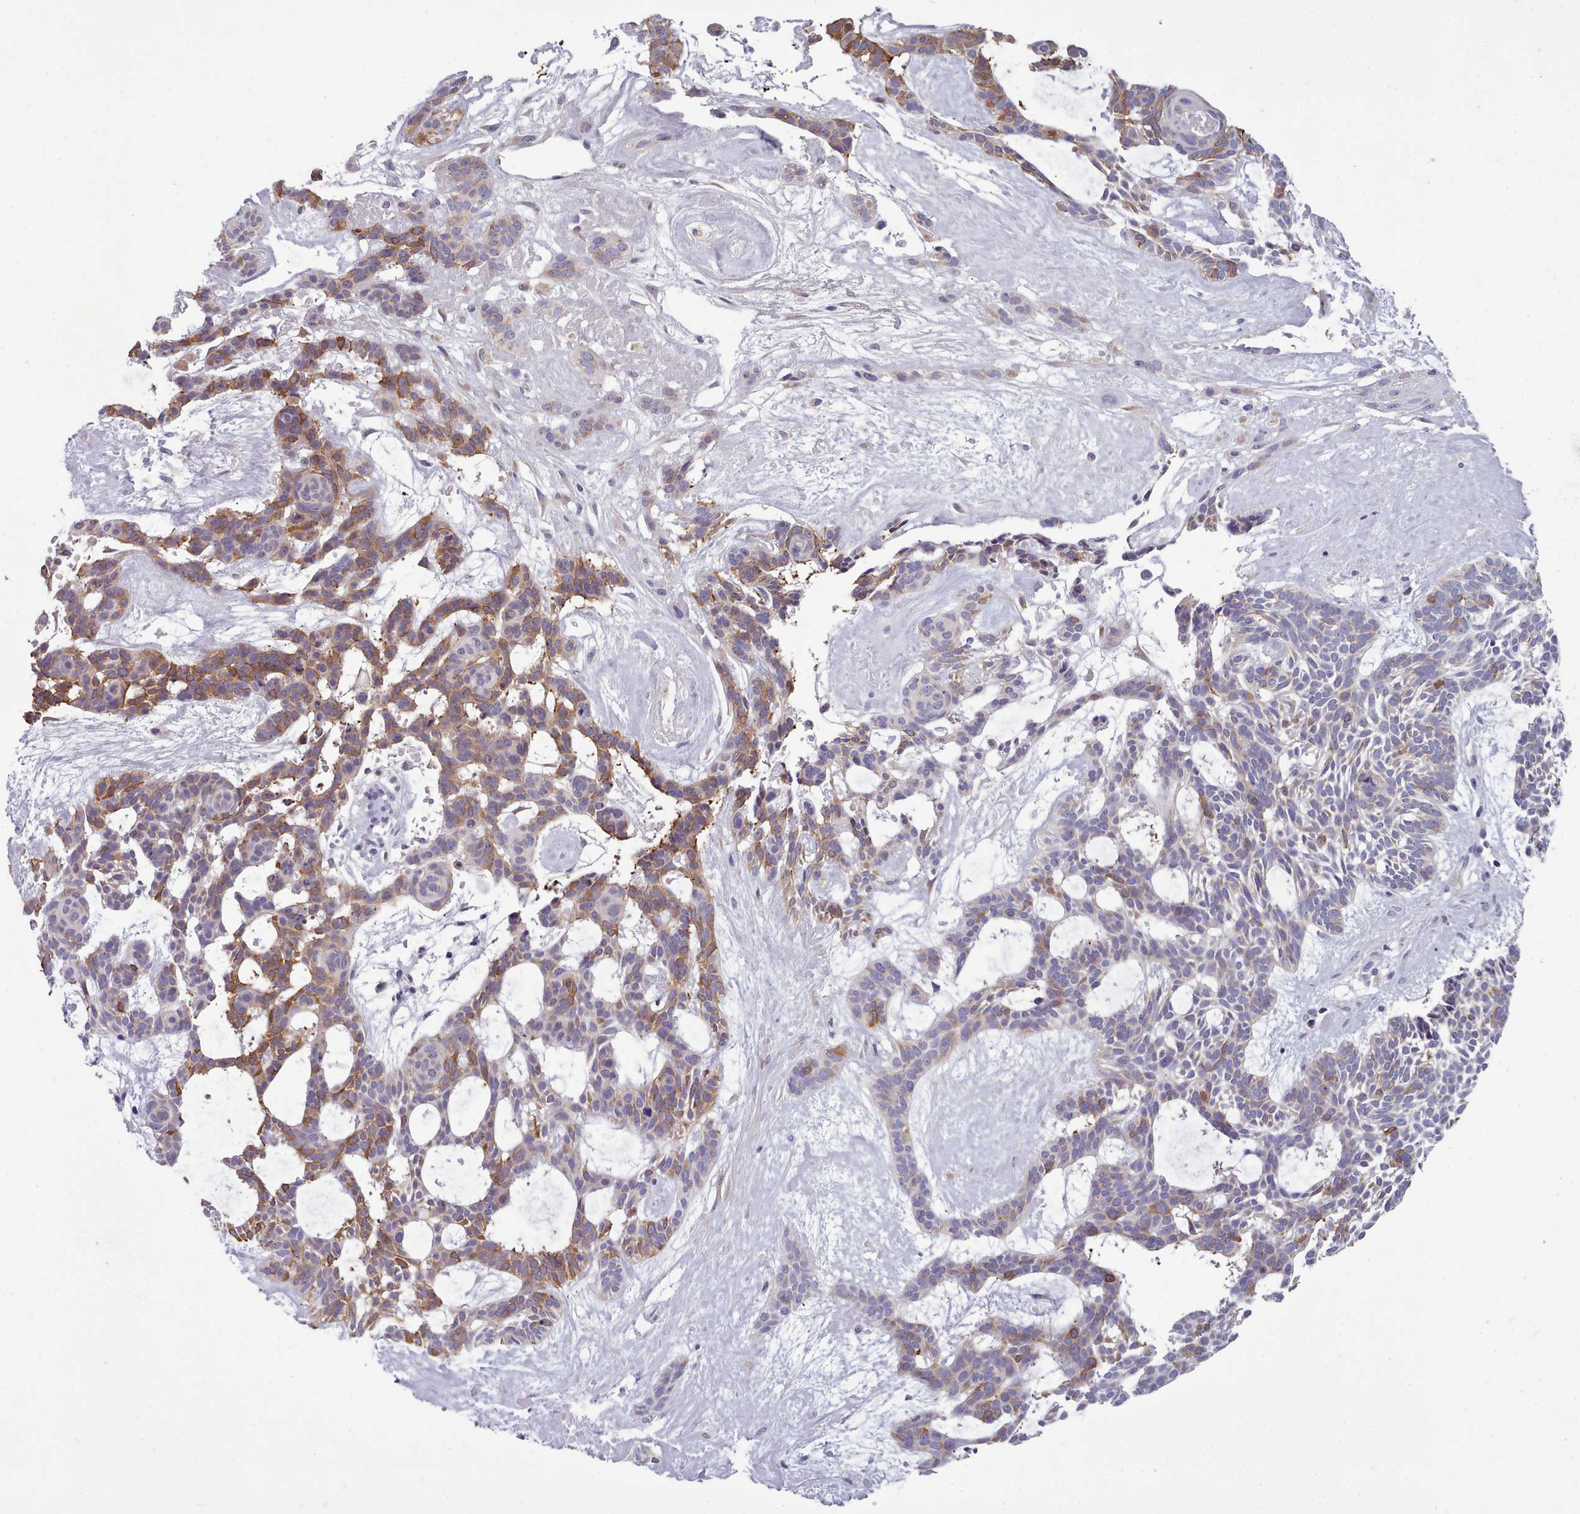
{"staining": {"intensity": "moderate", "quantity": "25%-75%", "location": "cytoplasmic/membranous"}, "tissue": "skin cancer", "cell_type": "Tumor cells", "image_type": "cancer", "snomed": [{"axis": "morphology", "description": "Basal cell carcinoma"}, {"axis": "topography", "description": "Skin"}], "caption": "Immunohistochemistry staining of skin cancer, which displays medium levels of moderate cytoplasmic/membranous staining in about 25%-75% of tumor cells indicating moderate cytoplasmic/membranous protein expression. The staining was performed using DAB (3,3'-diaminobenzidine) (brown) for protein detection and nuclei were counterstained in hematoxylin (blue).", "gene": "MYRFL", "patient": {"sex": "male", "age": 61}}